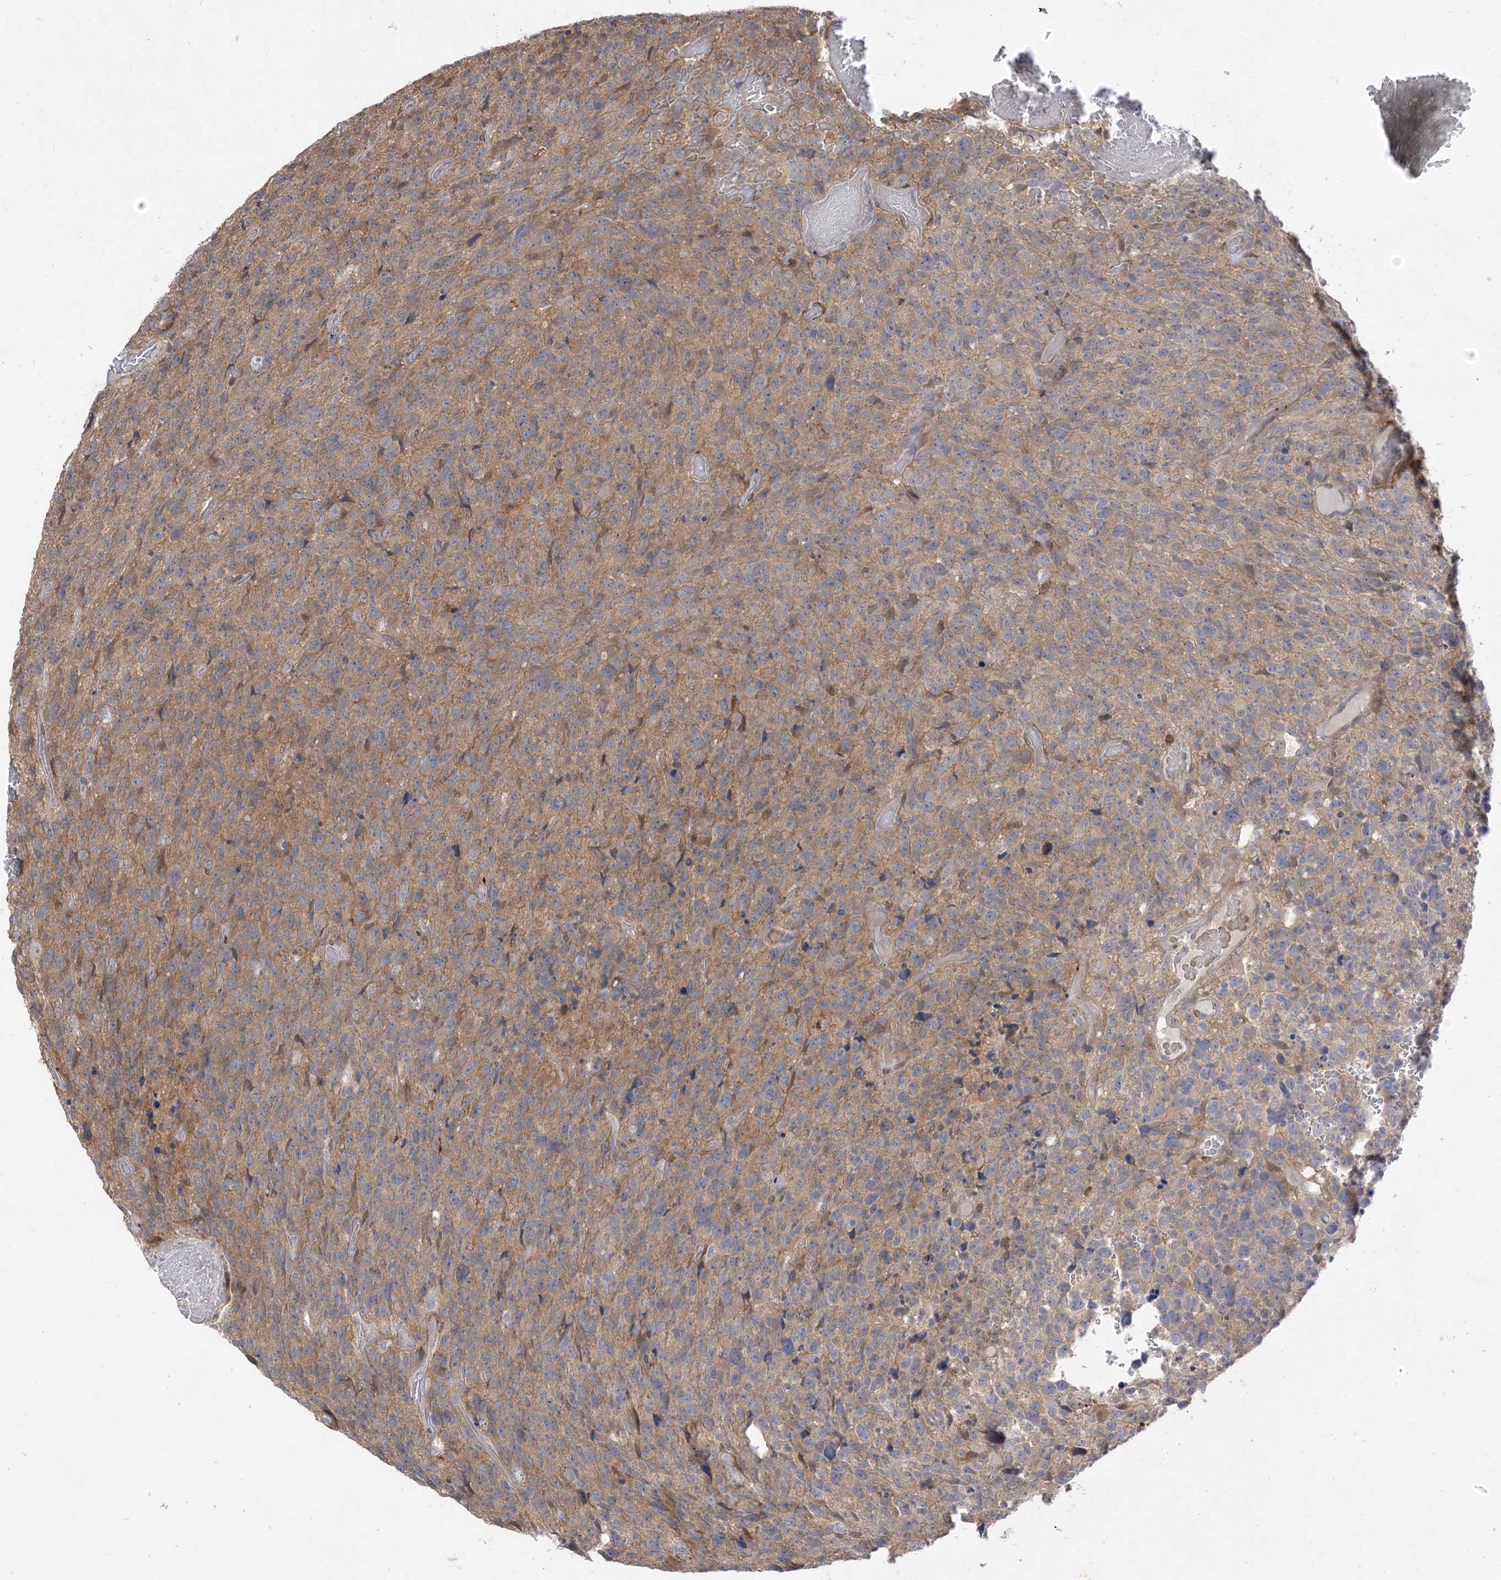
{"staining": {"intensity": "negative", "quantity": "none", "location": "none"}, "tissue": "glioma", "cell_type": "Tumor cells", "image_type": "cancer", "snomed": [{"axis": "morphology", "description": "Glioma, malignant, High grade"}, {"axis": "topography", "description": "Brain"}], "caption": "Tumor cells are negative for protein expression in human malignant glioma (high-grade).", "gene": "RIN1", "patient": {"sex": "male", "age": 69}}